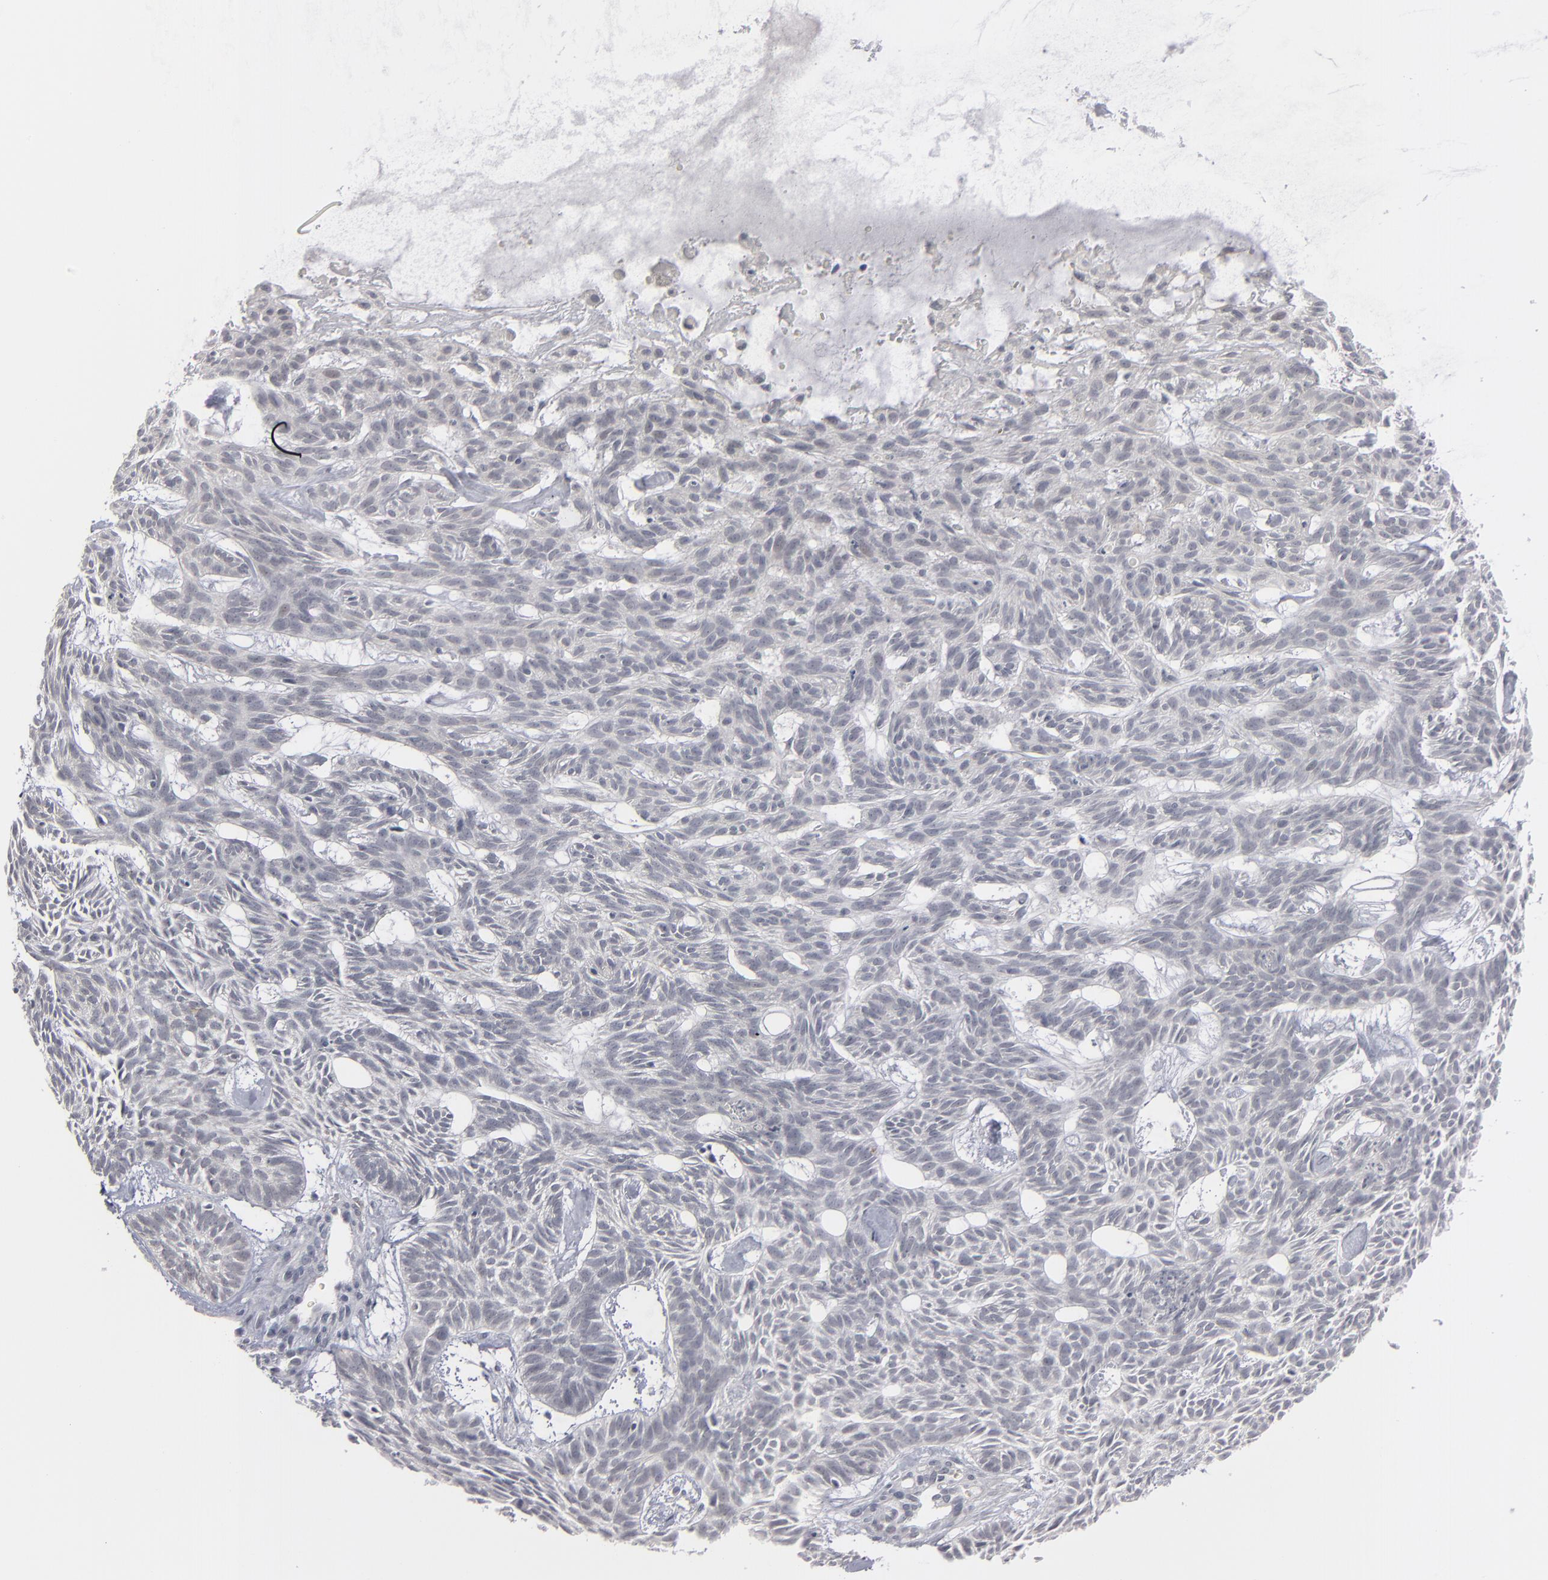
{"staining": {"intensity": "negative", "quantity": "none", "location": "none"}, "tissue": "skin cancer", "cell_type": "Tumor cells", "image_type": "cancer", "snomed": [{"axis": "morphology", "description": "Basal cell carcinoma"}, {"axis": "topography", "description": "Skin"}], "caption": "High power microscopy photomicrograph of an immunohistochemistry (IHC) histopathology image of skin cancer, revealing no significant staining in tumor cells. The staining was performed using DAB (3,3'-diaminobenzidine) to visualize the protein expression in brown, while the nuclei were stained in blue with hematoxylin (Magnification: 20x).", "gene": "KIAA1210", "patient": {"sex": "male", "age": 75}}